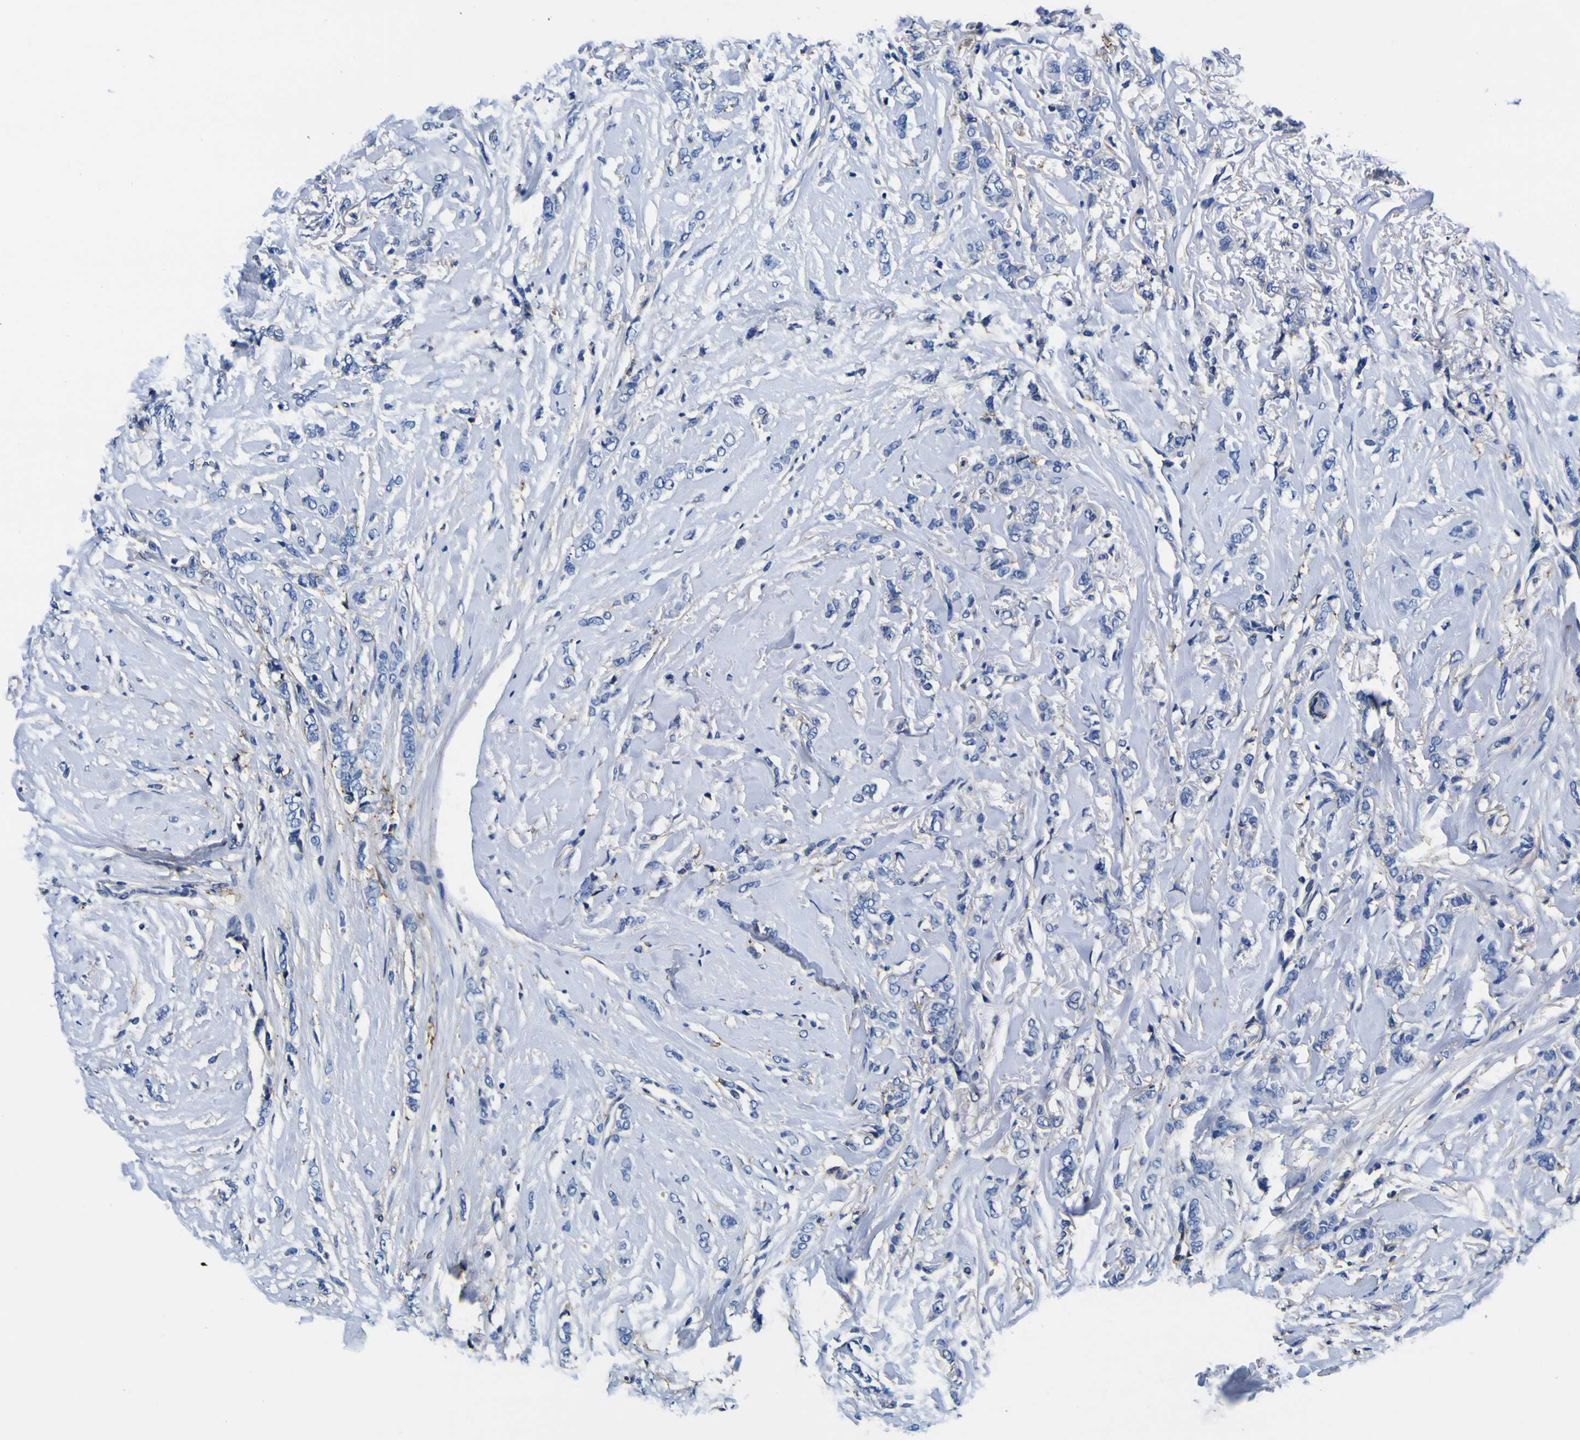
{"staining": {"intensity": "negative", "quantity": "none", "location": "none"}, "tissue": "breast cancer", "cell_type": "Tumor cells", "image_type": "cancer", "snomed": [{"axis": "morphology", "description": "Lobular carcinoma"}, {"axis": "topography", "description": "Skin"}, {"axis": "topography", "description": "Breast"}], "caption": "Protein analysis of breast cancer reveals no significant expression in tumor cells.", "gene": "PXDN", "patient": {"sex": "female", "age": 46}}